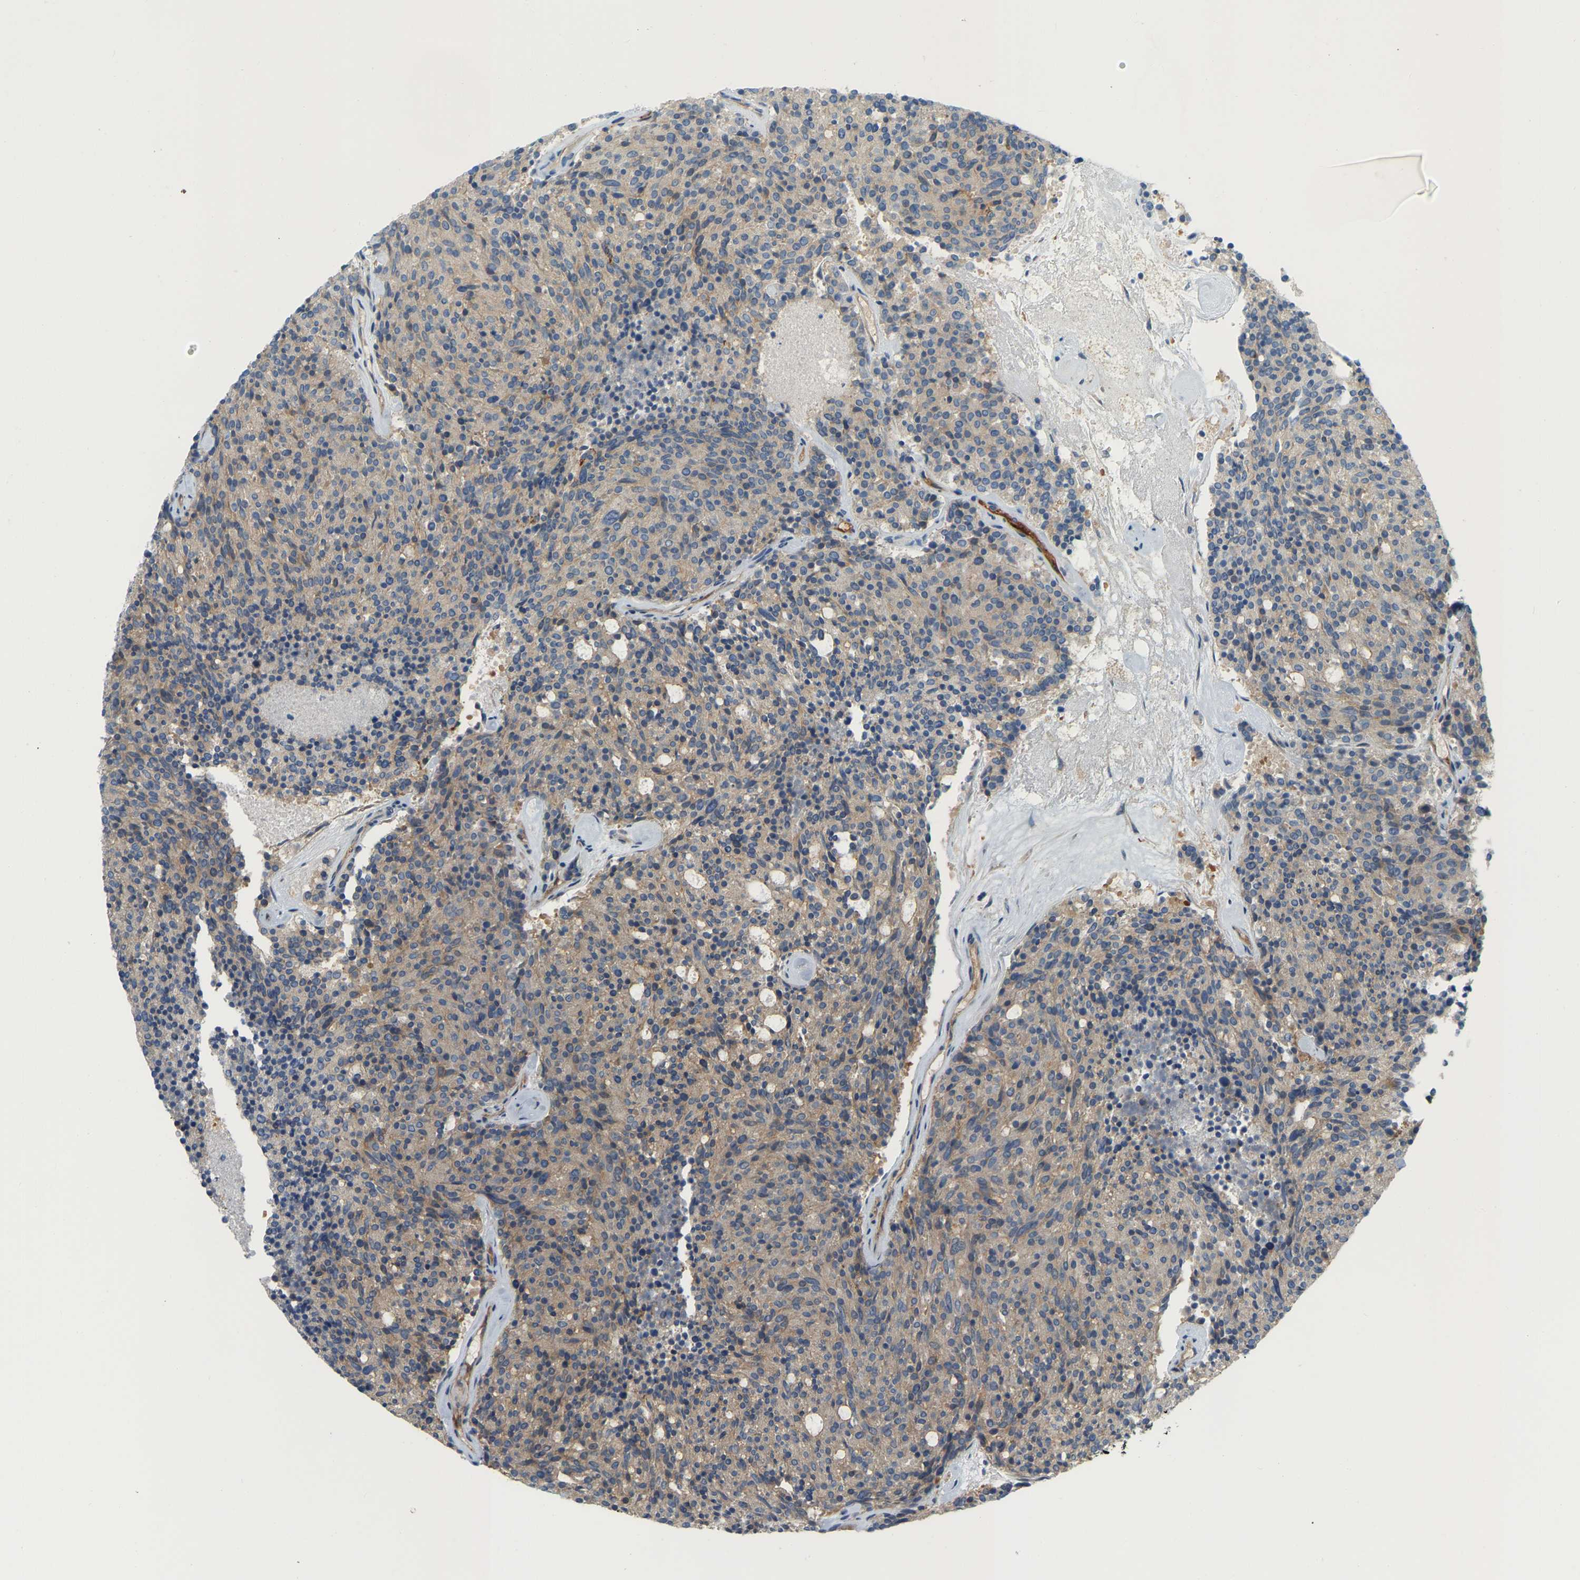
{"staining": {"intensity": "moderate", "quantity": "25%-75%", "location": "cytoplasmic/membranous"}, "tissue": "carcinoid", "cell_type": "Tumor cells", "image_type": "cancer", "snomed": [{"axis": "morphology", "description": "Carcinoid, malignant, NOS"}, {"axis": "topography", "description": "Pancreas"}], "caption": "The photomicrograph displays staining of carcinoid (malignant), revealing moderate cytoplasmic/membranous protein staining (brown color) within tumor cells.", "gene": "AKAP13", "patient": {"sex": "female", "age": 54}}